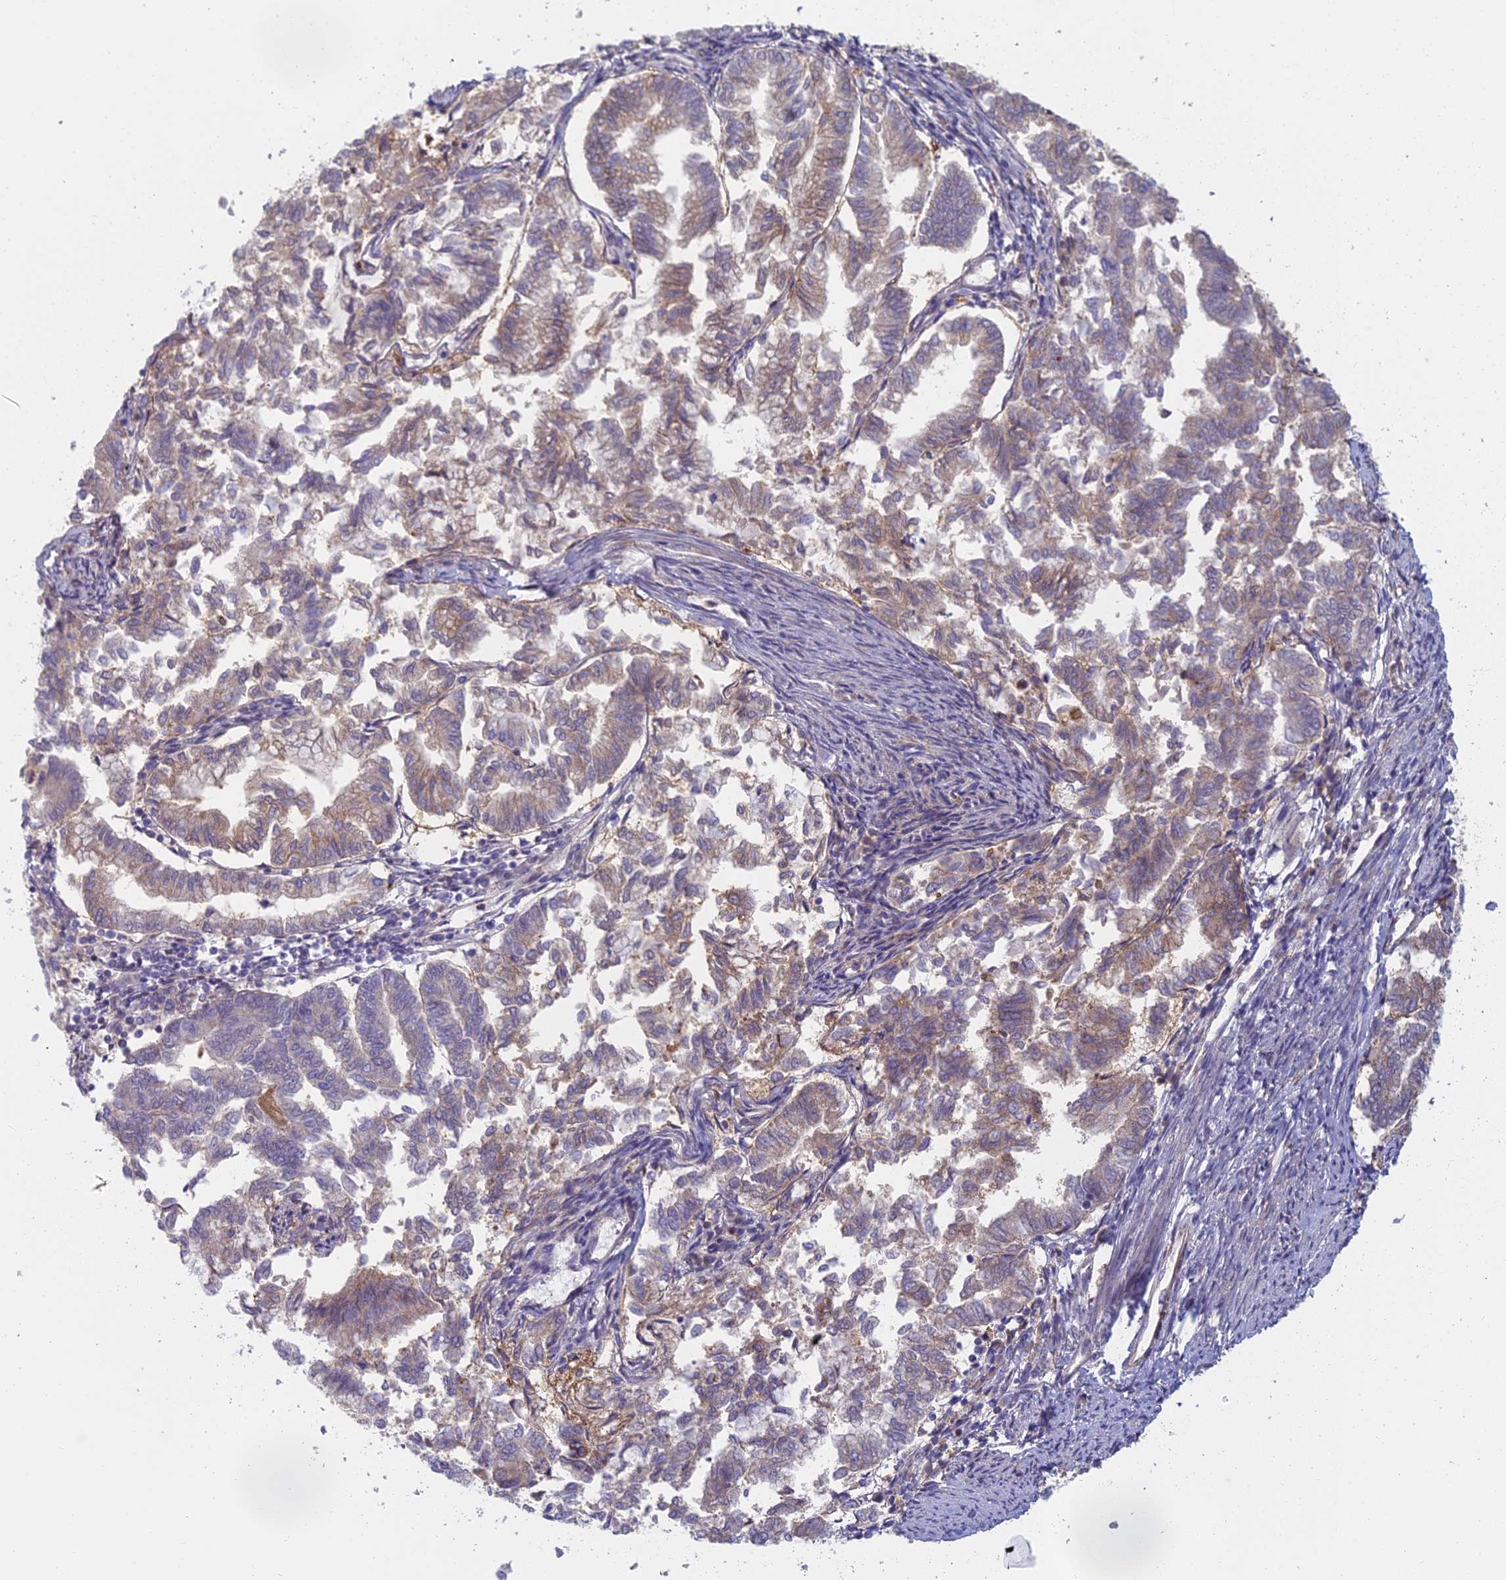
{"staining": {"intensity": "weak", "quantity": "<25%", "location": "cytoplasmic/membranous"}, "tissue": "endometrial cancer", "cell_type": "Tumor cells", "image_type": "cancer", "snomed": [{"axis": "morphology", "description": "Adenocarcinoma, NOS"}, {"axis": "topography", "description": "Endometrium"}], "caption": "There is no significant positivity in tumor cells of endometrial cancer (adenocarcinoma). (Immunohistochemistry, brightfield microscopy, high magnification).", "gene": "IFTAP", "patient": {"sex": "female", "age": 79}}